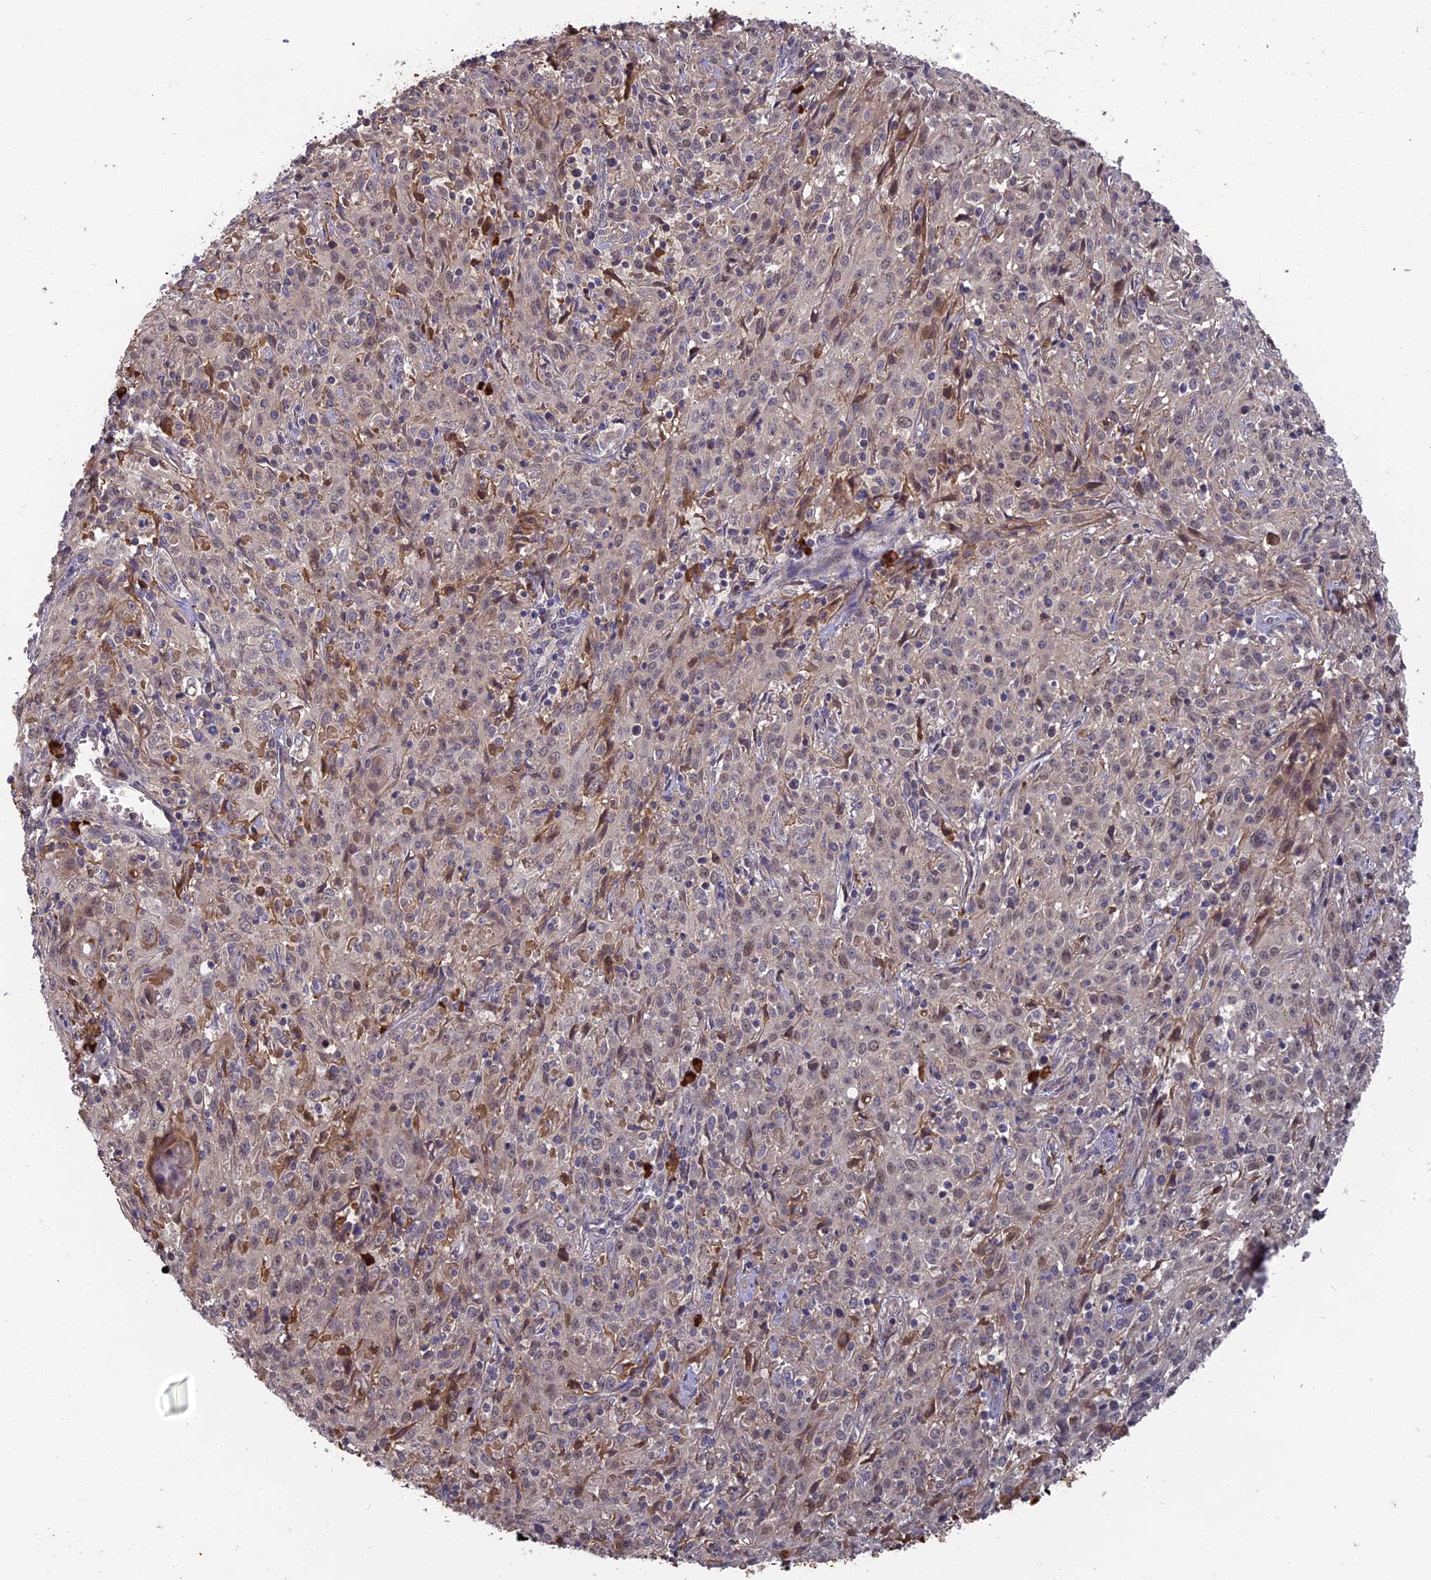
{"staining": {"intensity": "weak", "quantity": "<25%", "location": "cytoplasmic/membranous,nuclear"}, "tissue": "cervical cancer", "cell_type": "Tumor cells", "image_type": "cancer", "snomed": [{"axis": "morphology", "description": "Squamous cell carcinoma, NOS"}, {"axis": "topography", "description": "Cervix"}], "caption": "Tumor cells are negative for protein expression in human cervical cancer. (Immunohistochemistry (ihc), brightfield microscopy, high magnification).", "gene": "ERMAP", "patient": {"sex": "female", "age": 57}}